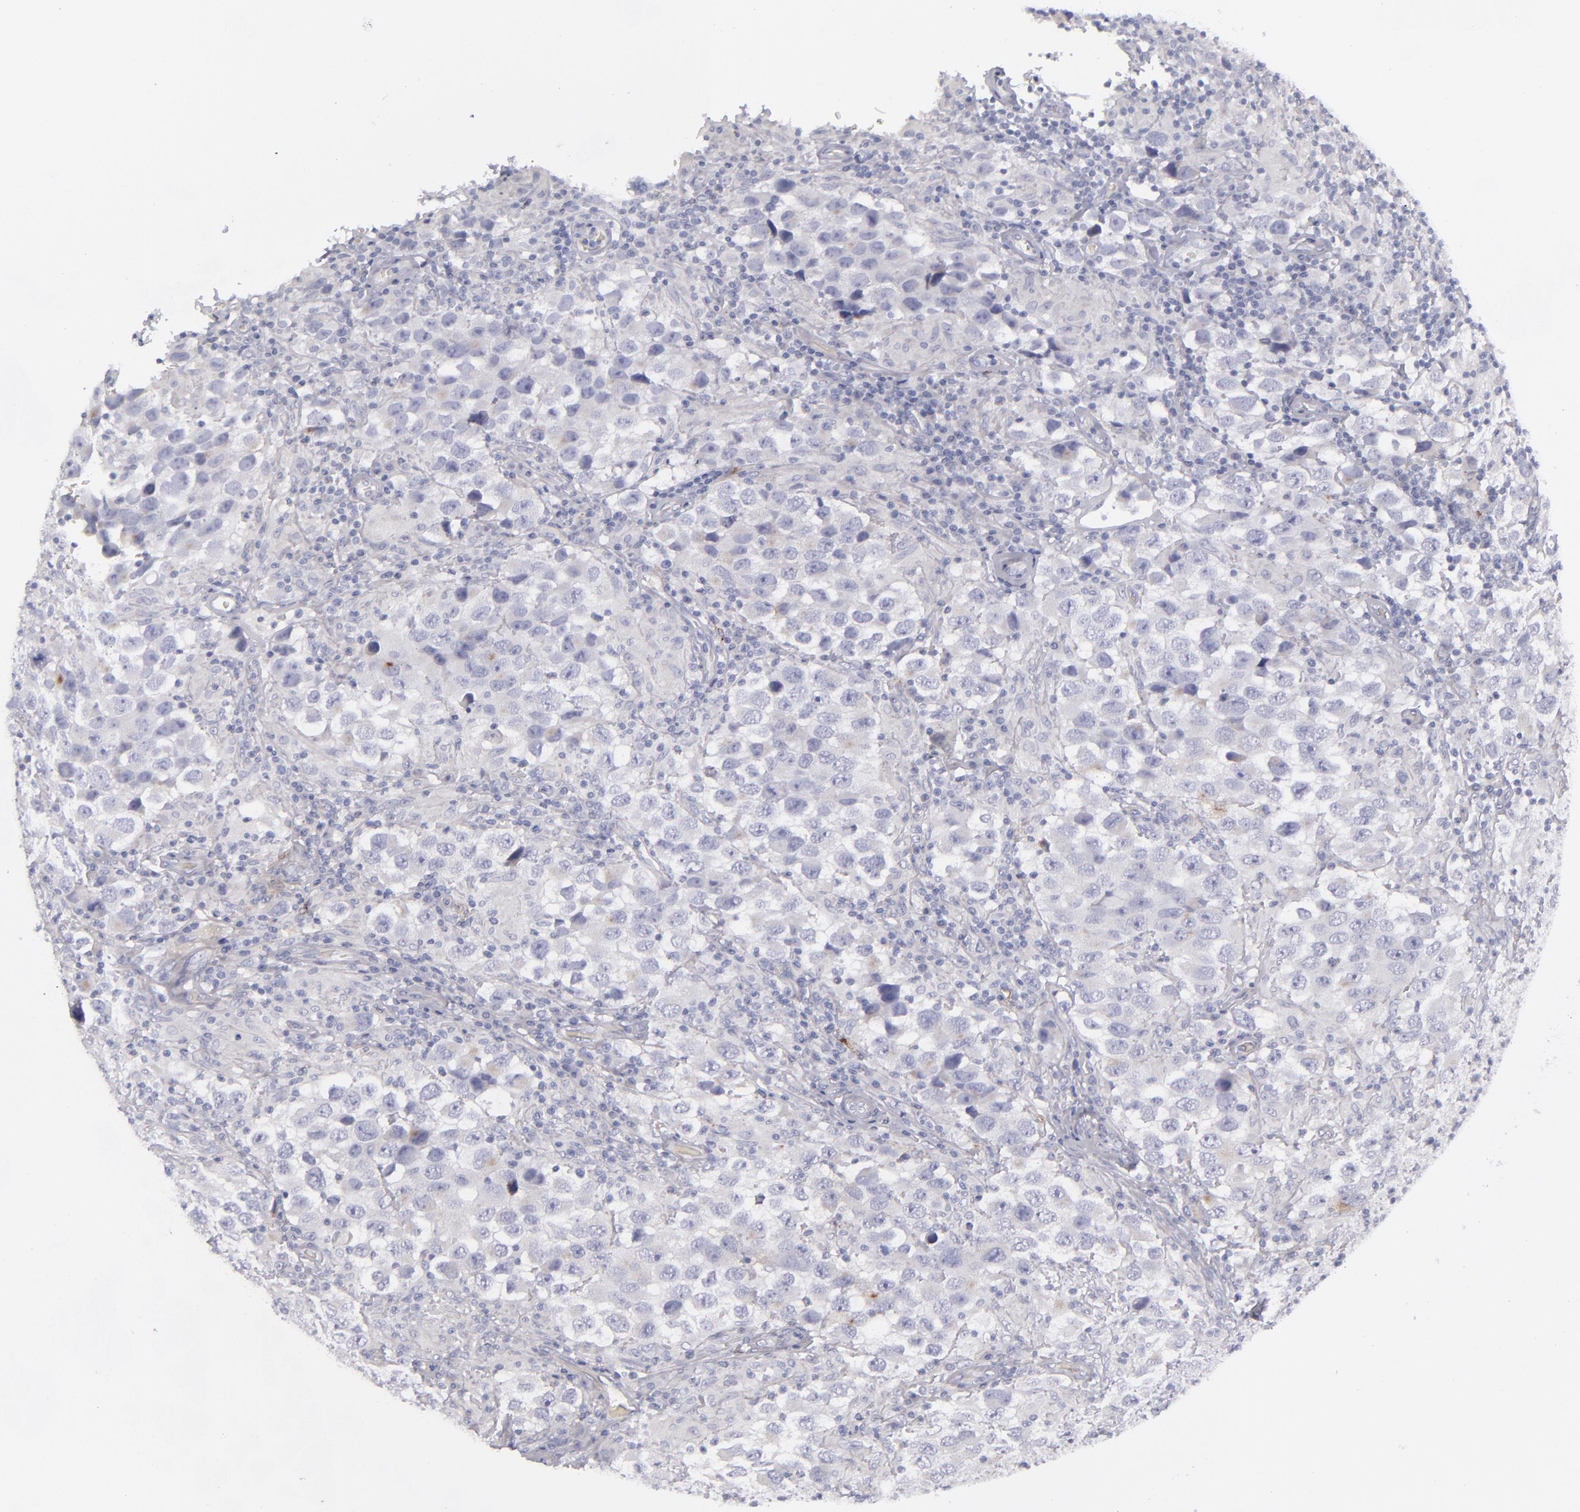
{"staining": {"intensity": "negative", "quantity": "none", "location": "none"}, "tissue": "testis cancer", "cell_type": "Tumor cells", "image_type": "cancer", "snomed": [{"axis": "morphology", "description": "Carcinoma, Embryonal, NOS"}, {"axis": "topography", "description": "Testis"}], "caption": "High magnification brightfield microscopy of testis cancer (embryonal carcinoma) stained with DAB (brown) and counterstained with hematoxylin (blue): tumor cells show no significant staining. (DAB (3,3'-diaminobenzidine) immunohistochemistry with hematoxylin counter stain).", "gene": "ANPEP", "patient": {"sex": "male", "age": 21}}